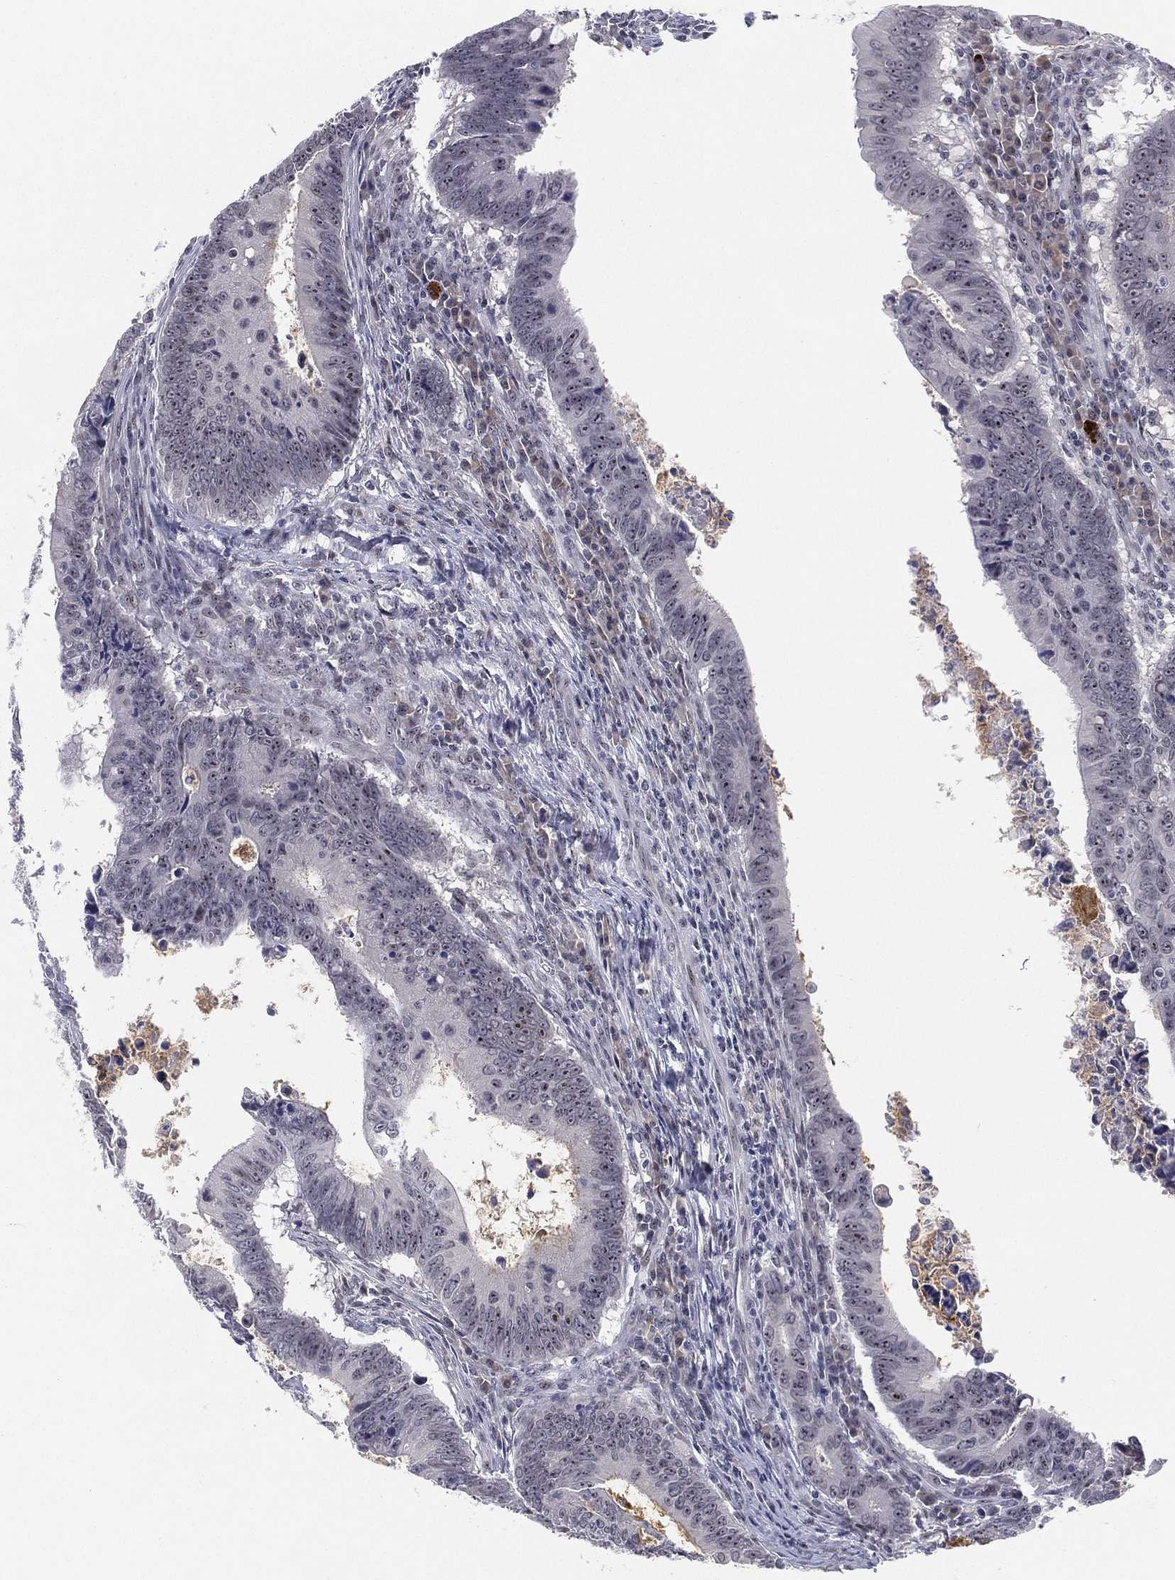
{"staining": {"intensity": "negative", "quantity": "none", "location": "none"}, "tissue": "colorectal cancer", "cell_type": "Tumor cells", "image_type": "cancer", "snomed": [{"axis": "morphology", "description": "Adenocarcinoma, NOS"}, {"axis": "topography", "description": "Colon"}], "caption": "Human adenocarcinoma (colorectal) stained for a protein using immunohistochemistry (IHC) demonstrates no expression in tumor cells.", "gene": "MS4A8", "patient": {"sex": "female", "age": 87}}